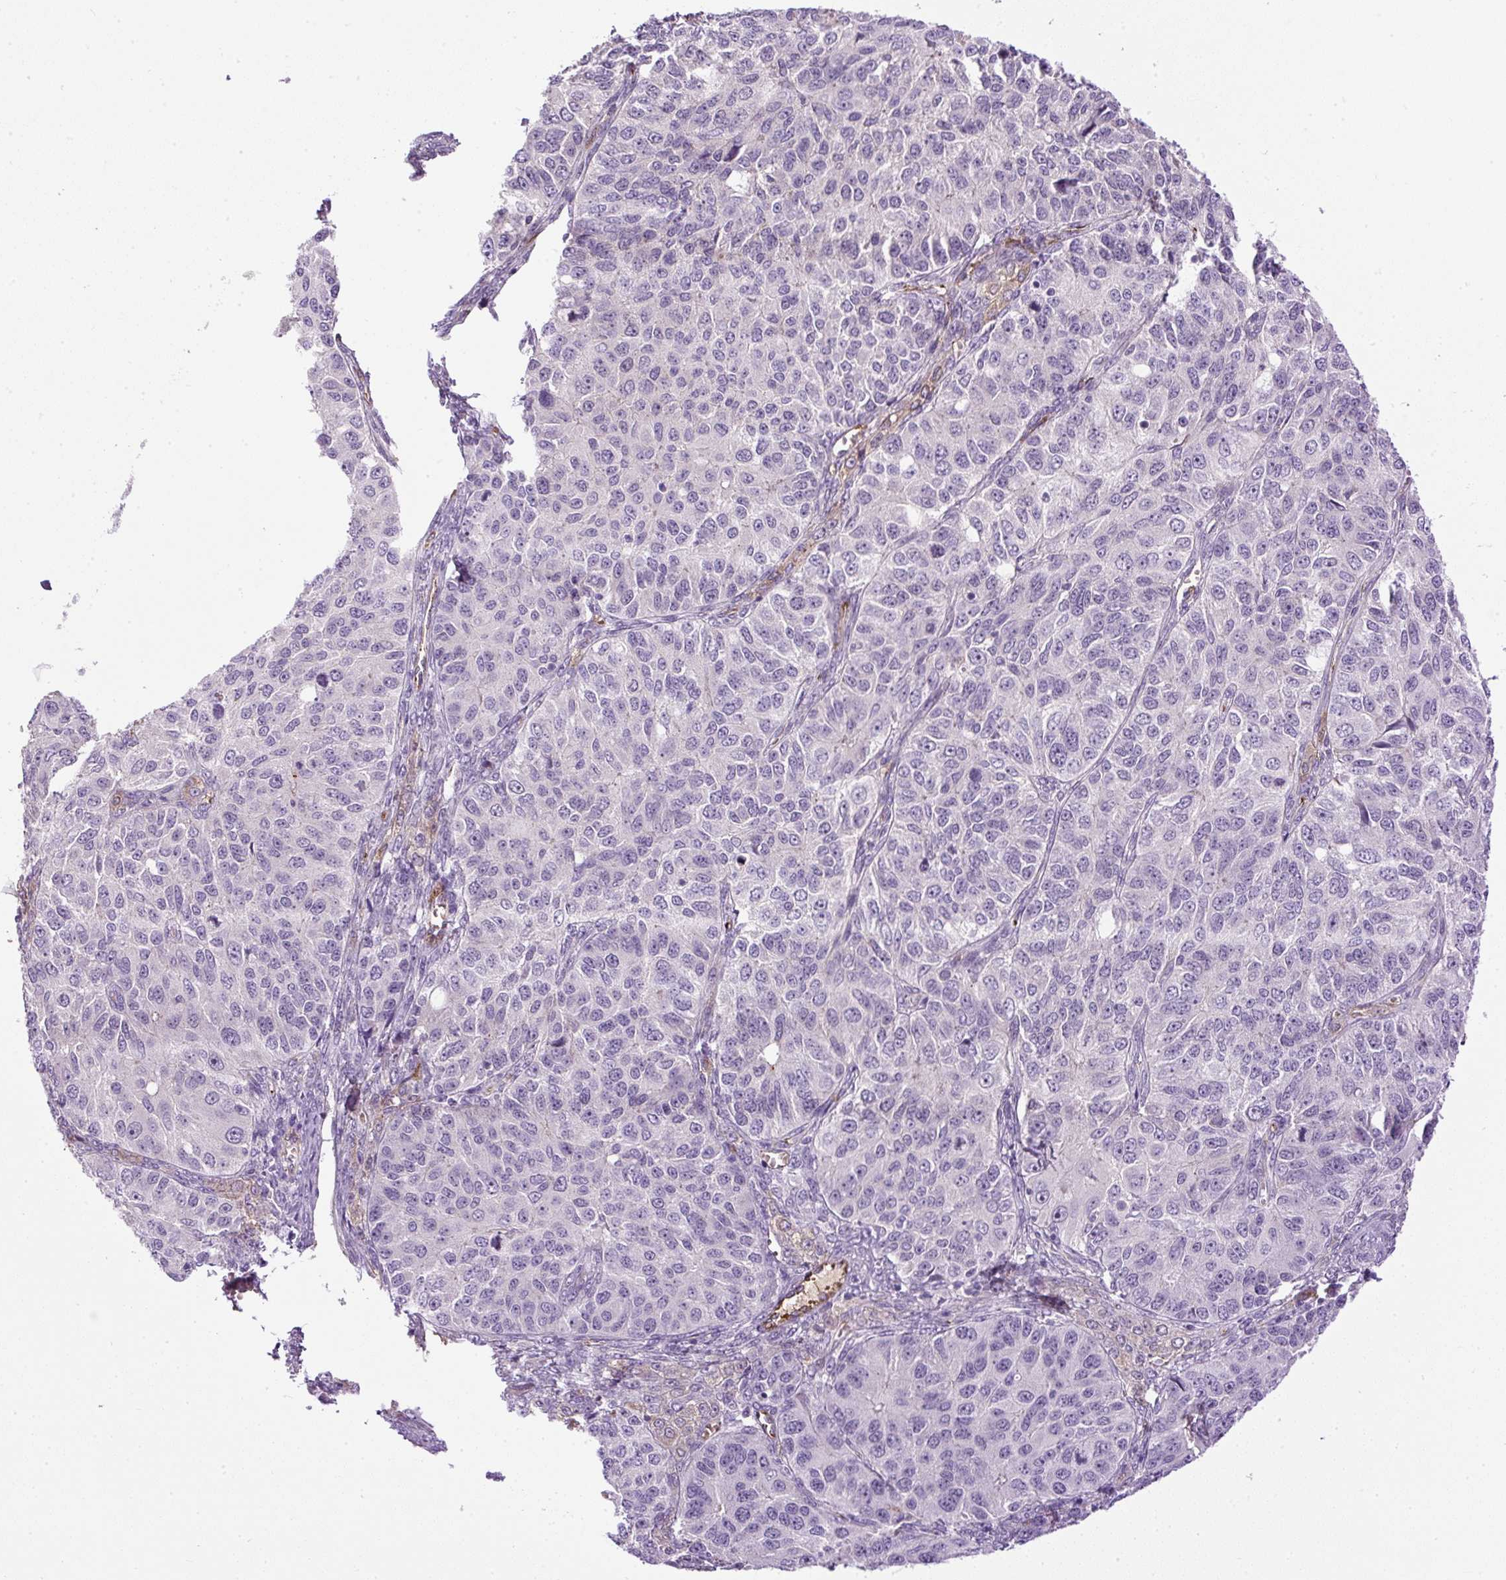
{"staining": {"intensity": "negative", "quantity": "none", "location": "none"}, "tissue": "ovarian cancer", "cell_type": "Tumor cells", "image_type": "cancer", "snomed": [{"axis": "morphology", "description": "Carcinoma, endometroid"}, {"axis": "topography", "description": "Ovary"}], "caption": "Human ovarian cancer stained for a protein using immunohistochemistry (IHC) shows no expression in tumor cells.", "gene": "LEFTY2", "patient": {"sex": "female", "age": 51}}